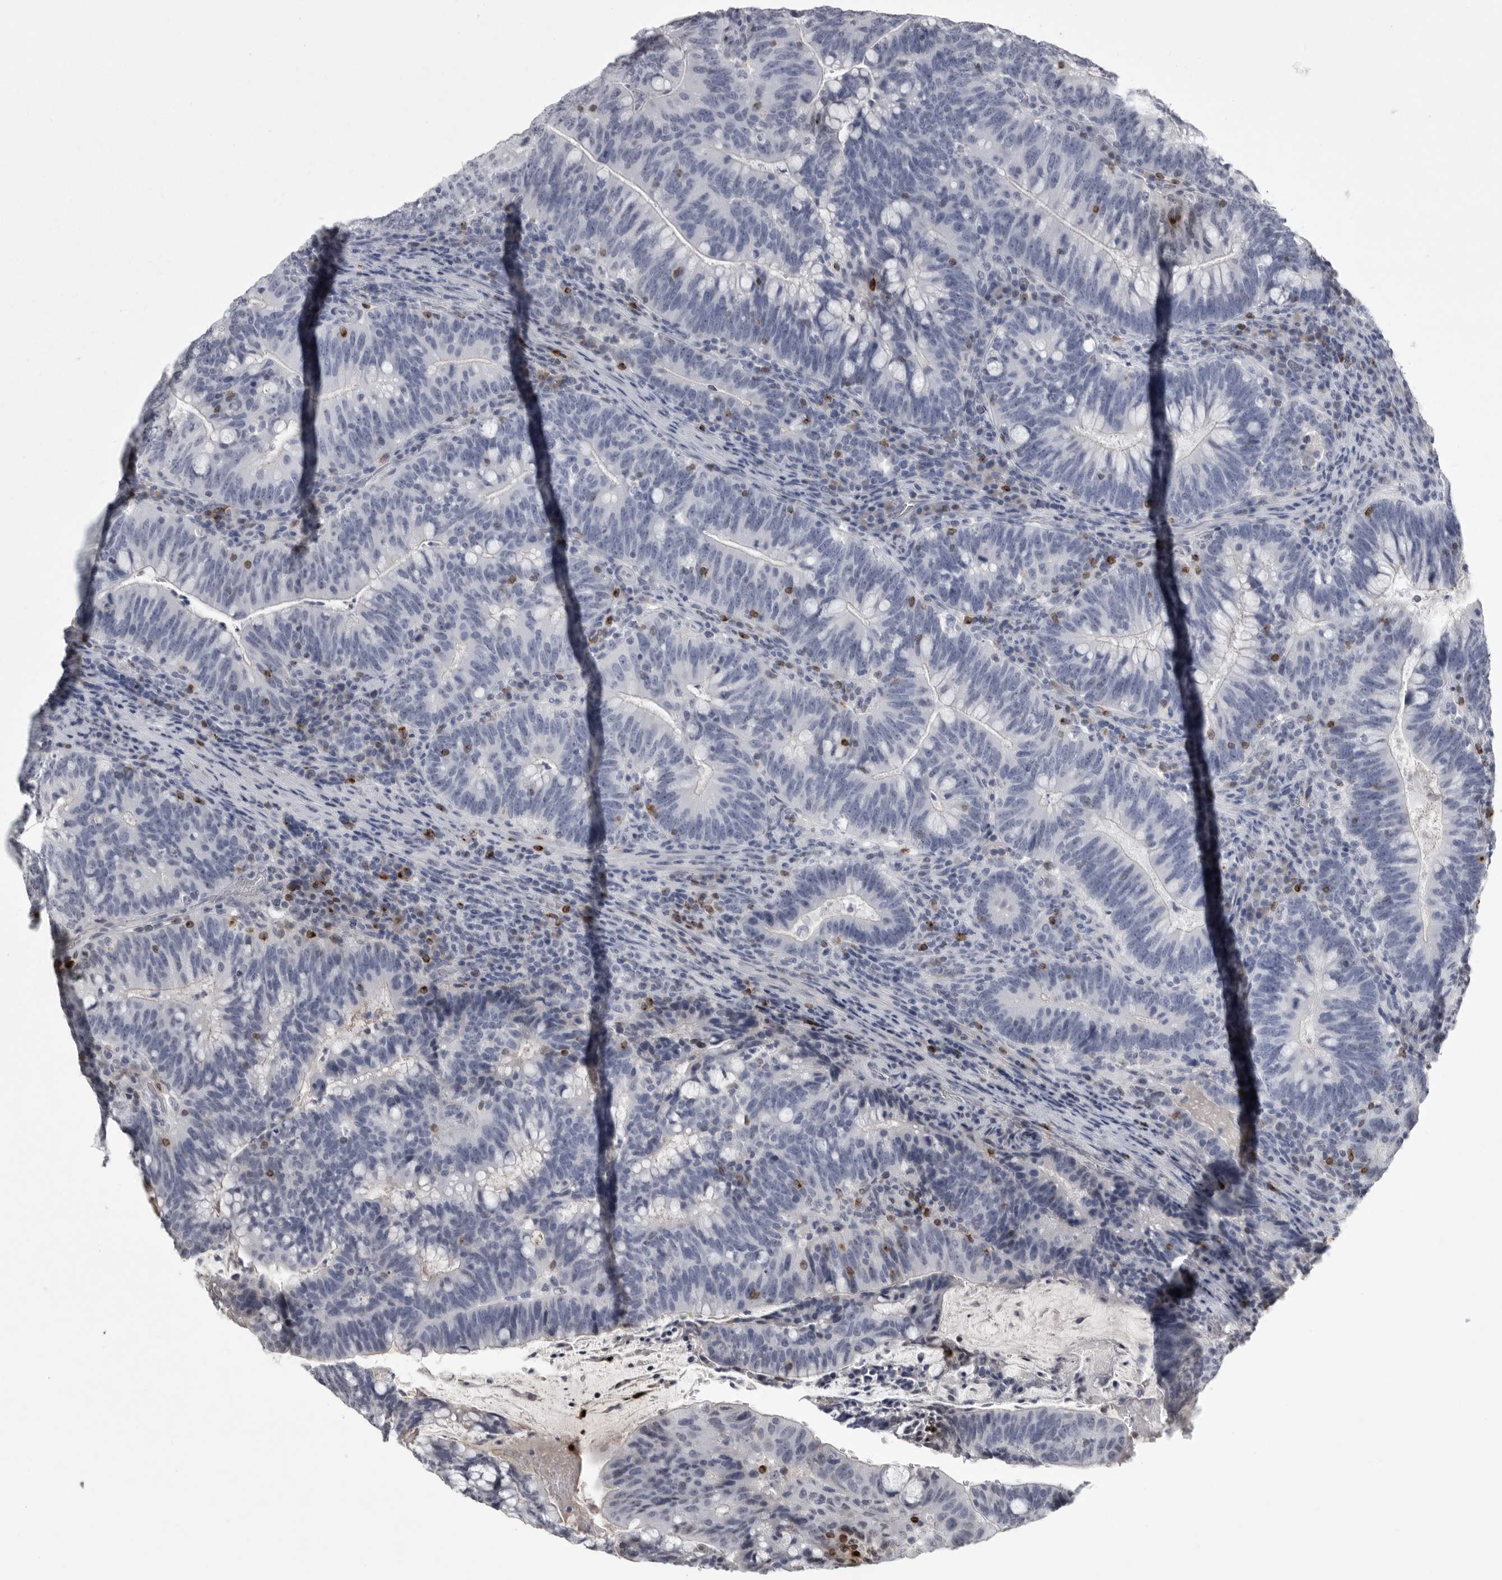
{"staining": {"intensity": "negative", "quantity": "none", "location": "none"}, "tissue": "colorectal cancer", "cell_type": "Tumor cells", "image_type": "cancer", "snomed": [{"axis": "morphology", "description": "Adenocarcinoma, NOS"}, {"axis": "topography", "description": "Colon"}], "caption": "Immunohistochemical staining of human colorectal adenocarcinoma exhibits no significant expression in tumor cells.", "gene": "GNLY", "patient": {"sex": "female", "age": 66}}